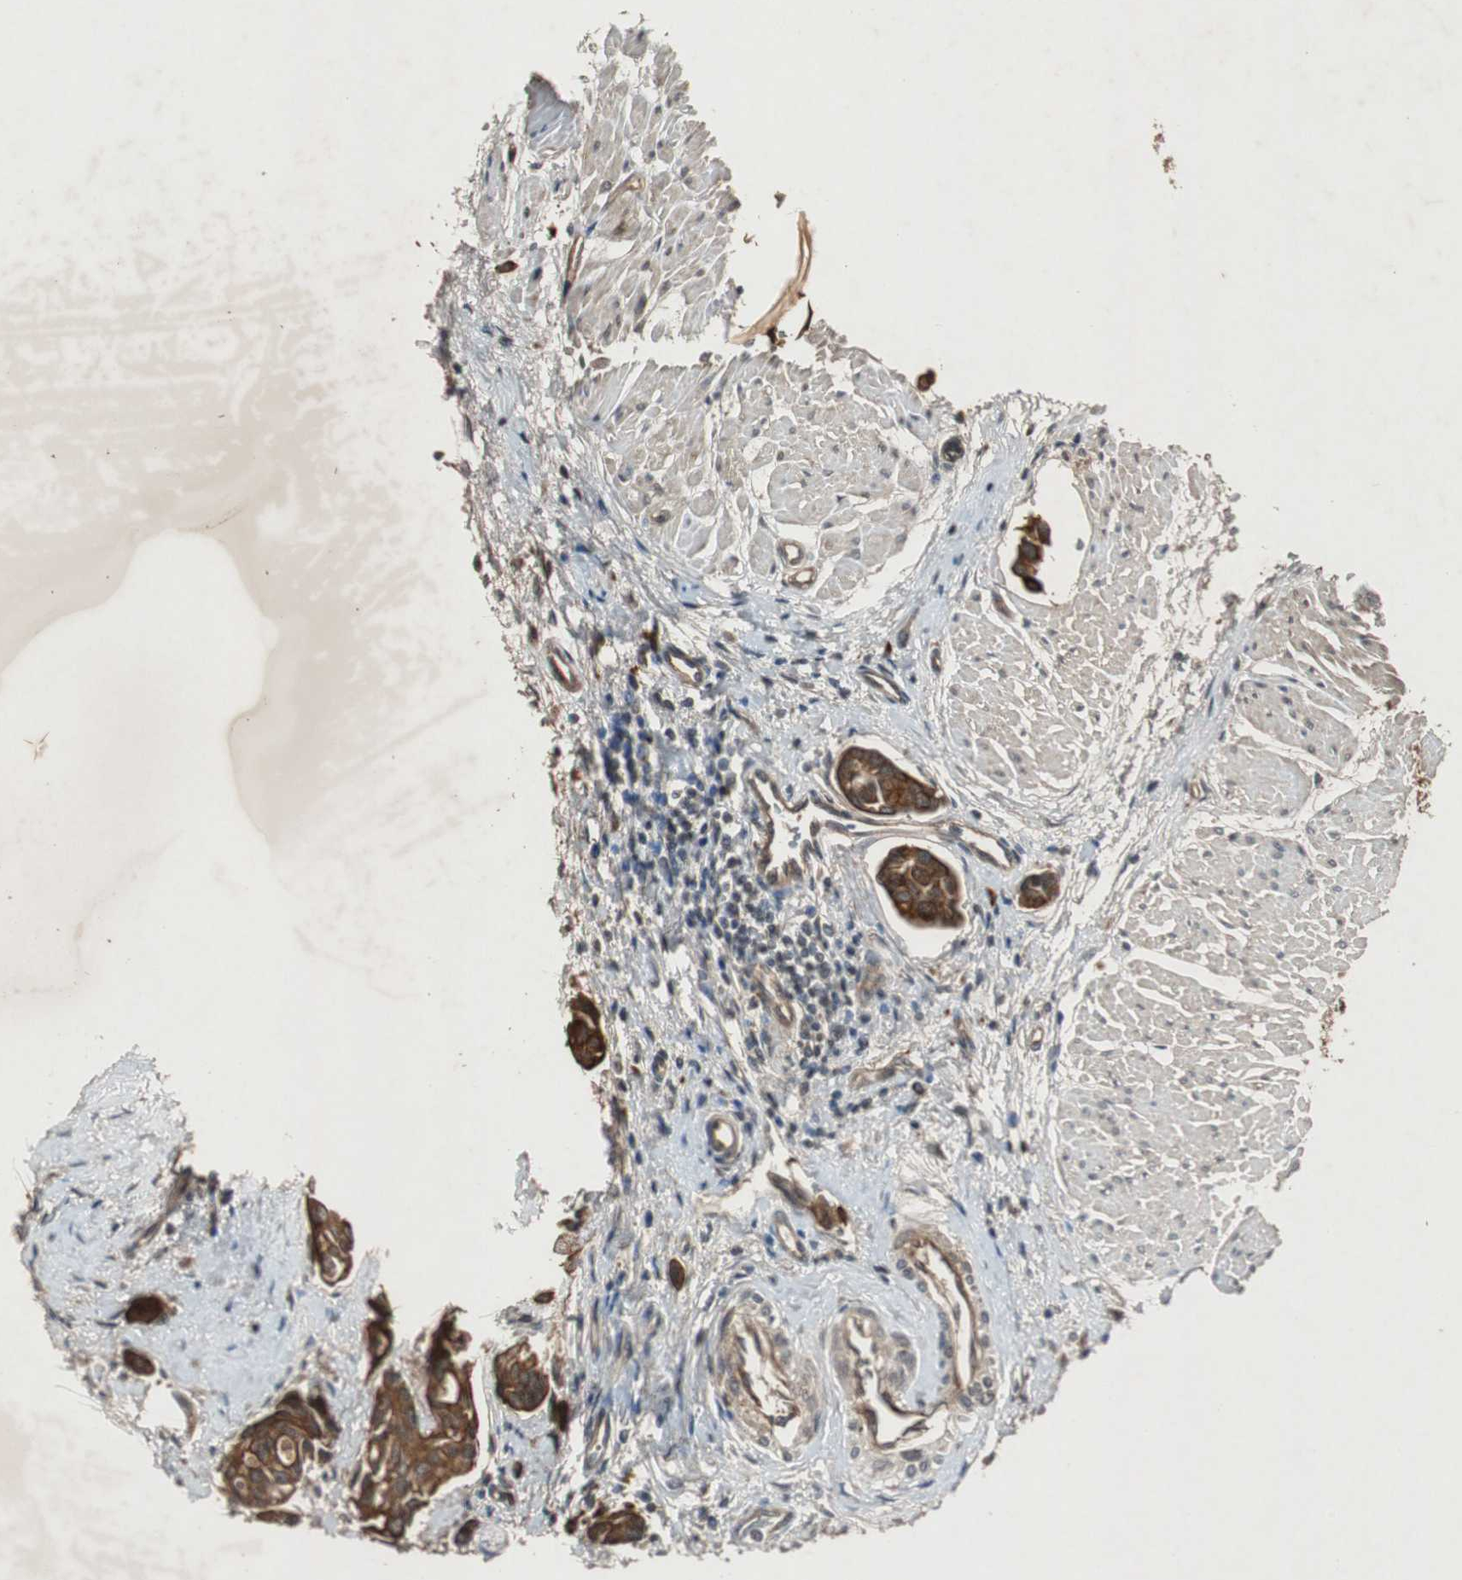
{"staining": {"intensity": "strong", "quantity": ">75%", "location": "cytoplasmic/membranous"}, "tissue": "urothelial cancer", "cell_type": "Tumor cells", "image_type": "cancer", "snomed": [{"axis": "morphology", "description": "Urothelial carcinoma, High grade"}, {"axis": "topography", "description": "Urinary bladder"}], "caption": "Brown immunohistochemical staining in human urothelial cancer exhibits strong cytoplasmic/membranous positivity in approximately >75% of tumor cells. (IHC, brightfield microscopy, high magnification).", "gene": "SLIT2", "patient": {"sex": "male", "age": 78}}